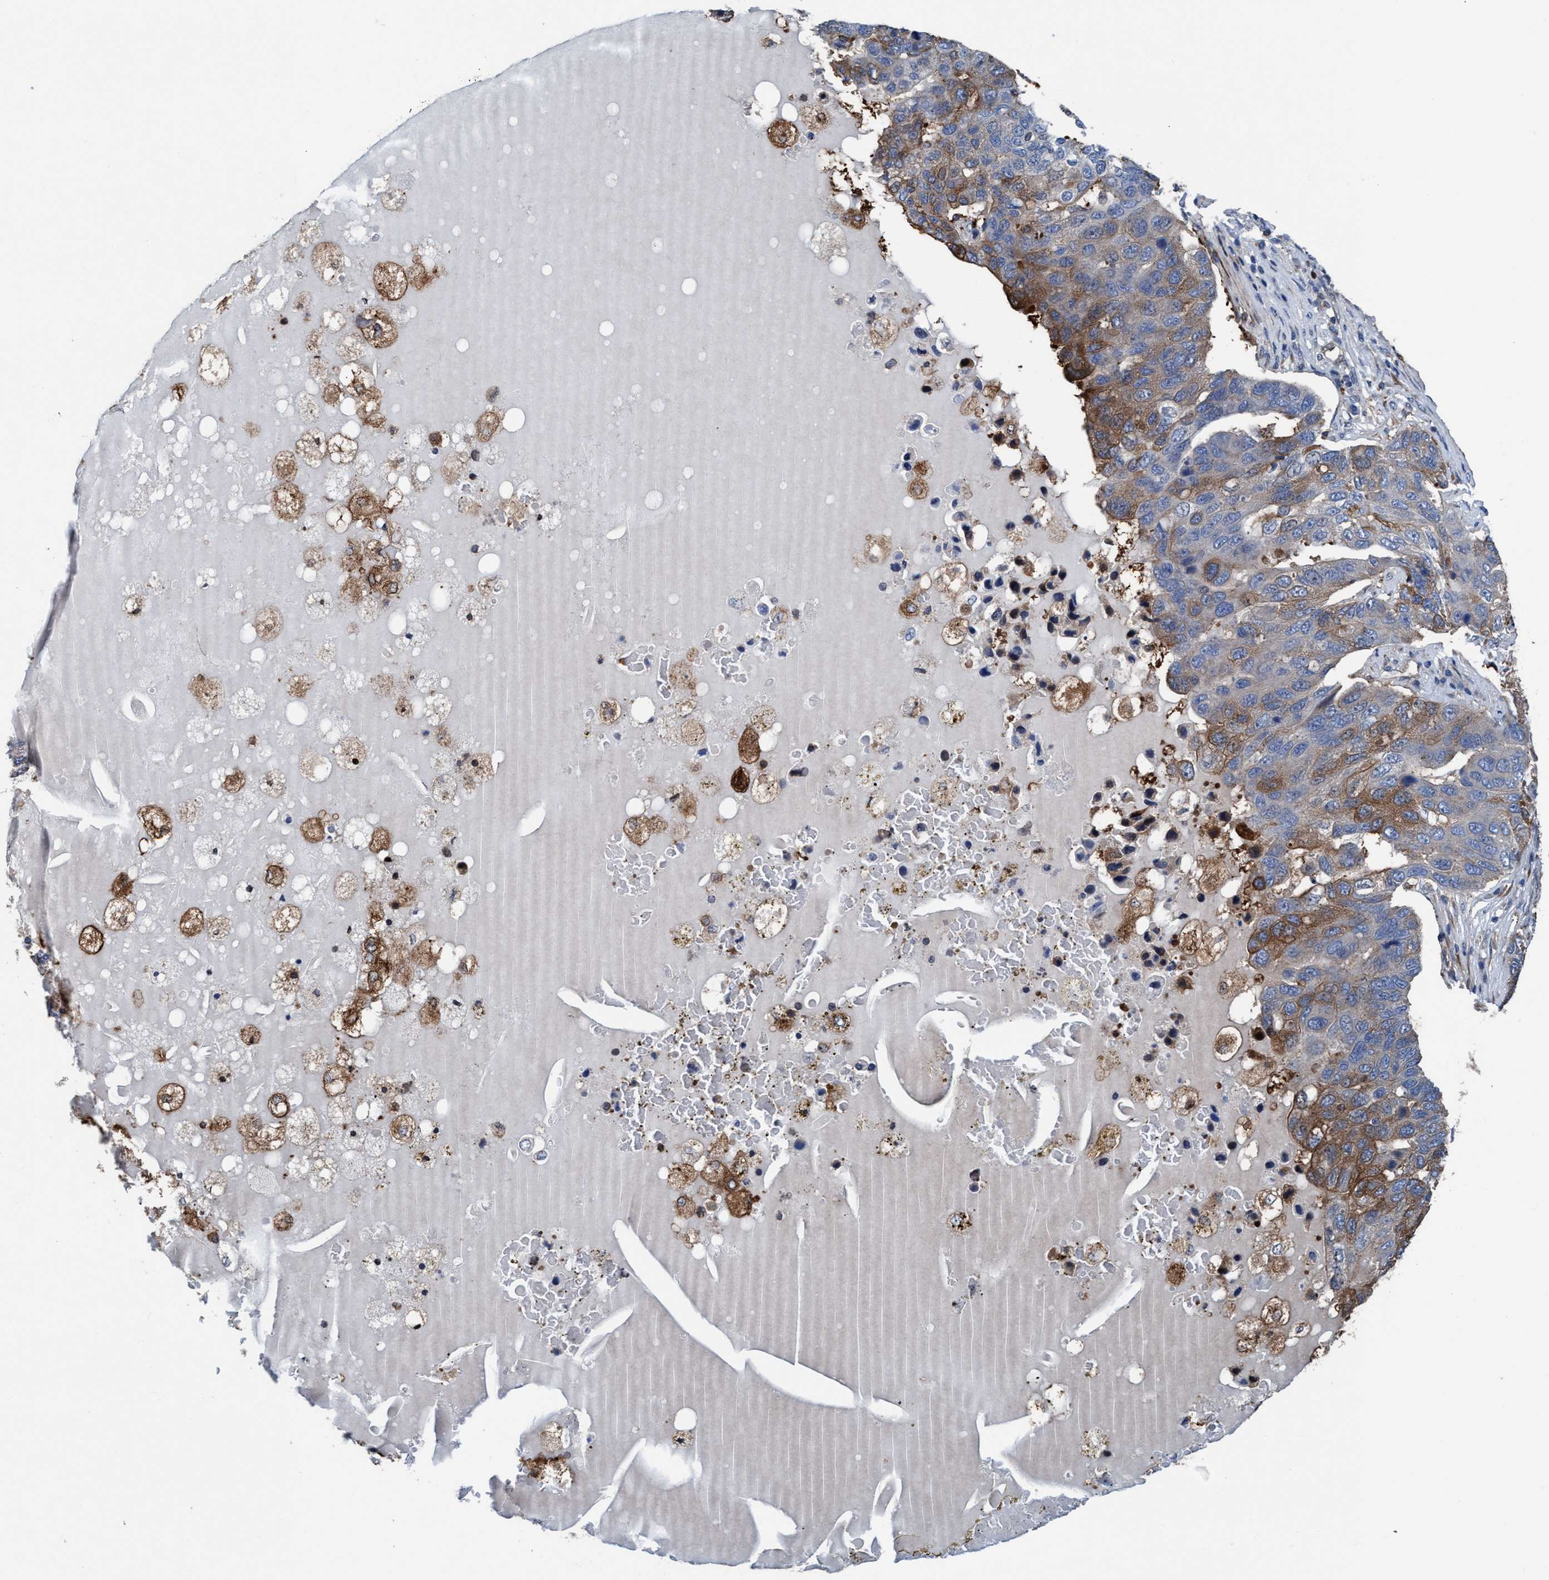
{"staining": {"intensity": "moderate", "quantity": ">75%", "location": "cytoplasmic/membranous"}, "tissue": "pancreatic cancer", "cell_type": "Tumor cells", "image_type": "cancer", "snomed": [{"axis": "morphology", "description": "Adenocarcinoma, NOS"}, {"axis": "topography", "description": "Pancreas"}], "caption": "Protein expression analysis of pancreatic cancer (adenocarcinoma) demonstrates moderate cytoplasmic/membranous positivity in about >75% of tumor cells.", "gene": "NMT1", "patient": {"sex": "female", "age": 61}}